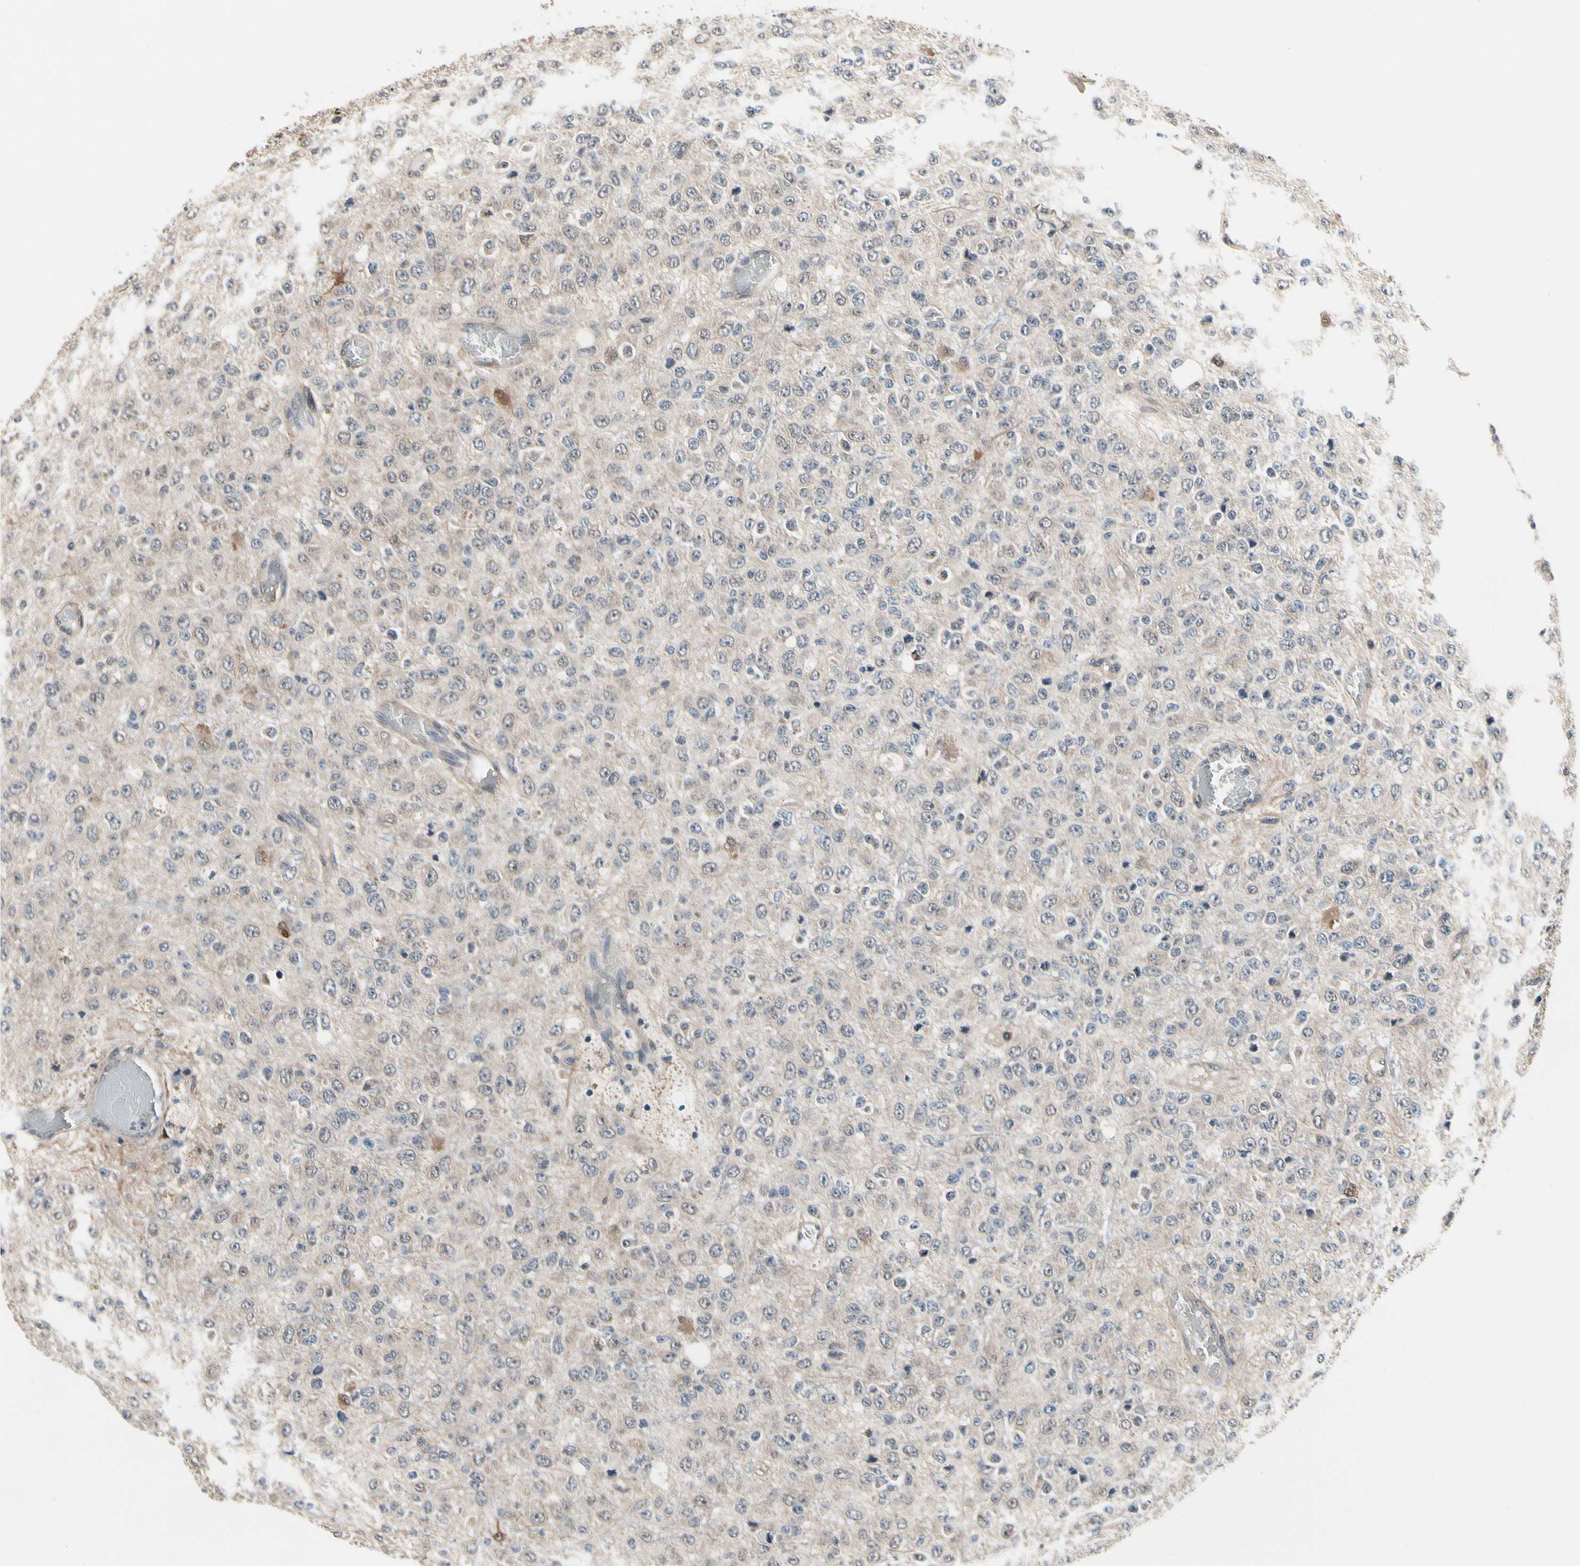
{"staining": {"intensity": "negative", "quantity": "none", "location": "none"}, "tissue": "glioma", "cell_type": "Tumor cells", "image_type": "cancer", "snomed": [{"axis": "morphology", "description": "Glioma, malignant, High grade"}, {"axis": "topography", "description": "pancreas cauda"}], "caption": "The immunohistochemistry micrograph has no significant positivity in tumor cells of high-grade glioma (malignant) tissue.", "gene": "PRDX6", "patient": {"sex": "male", "age": 60}}